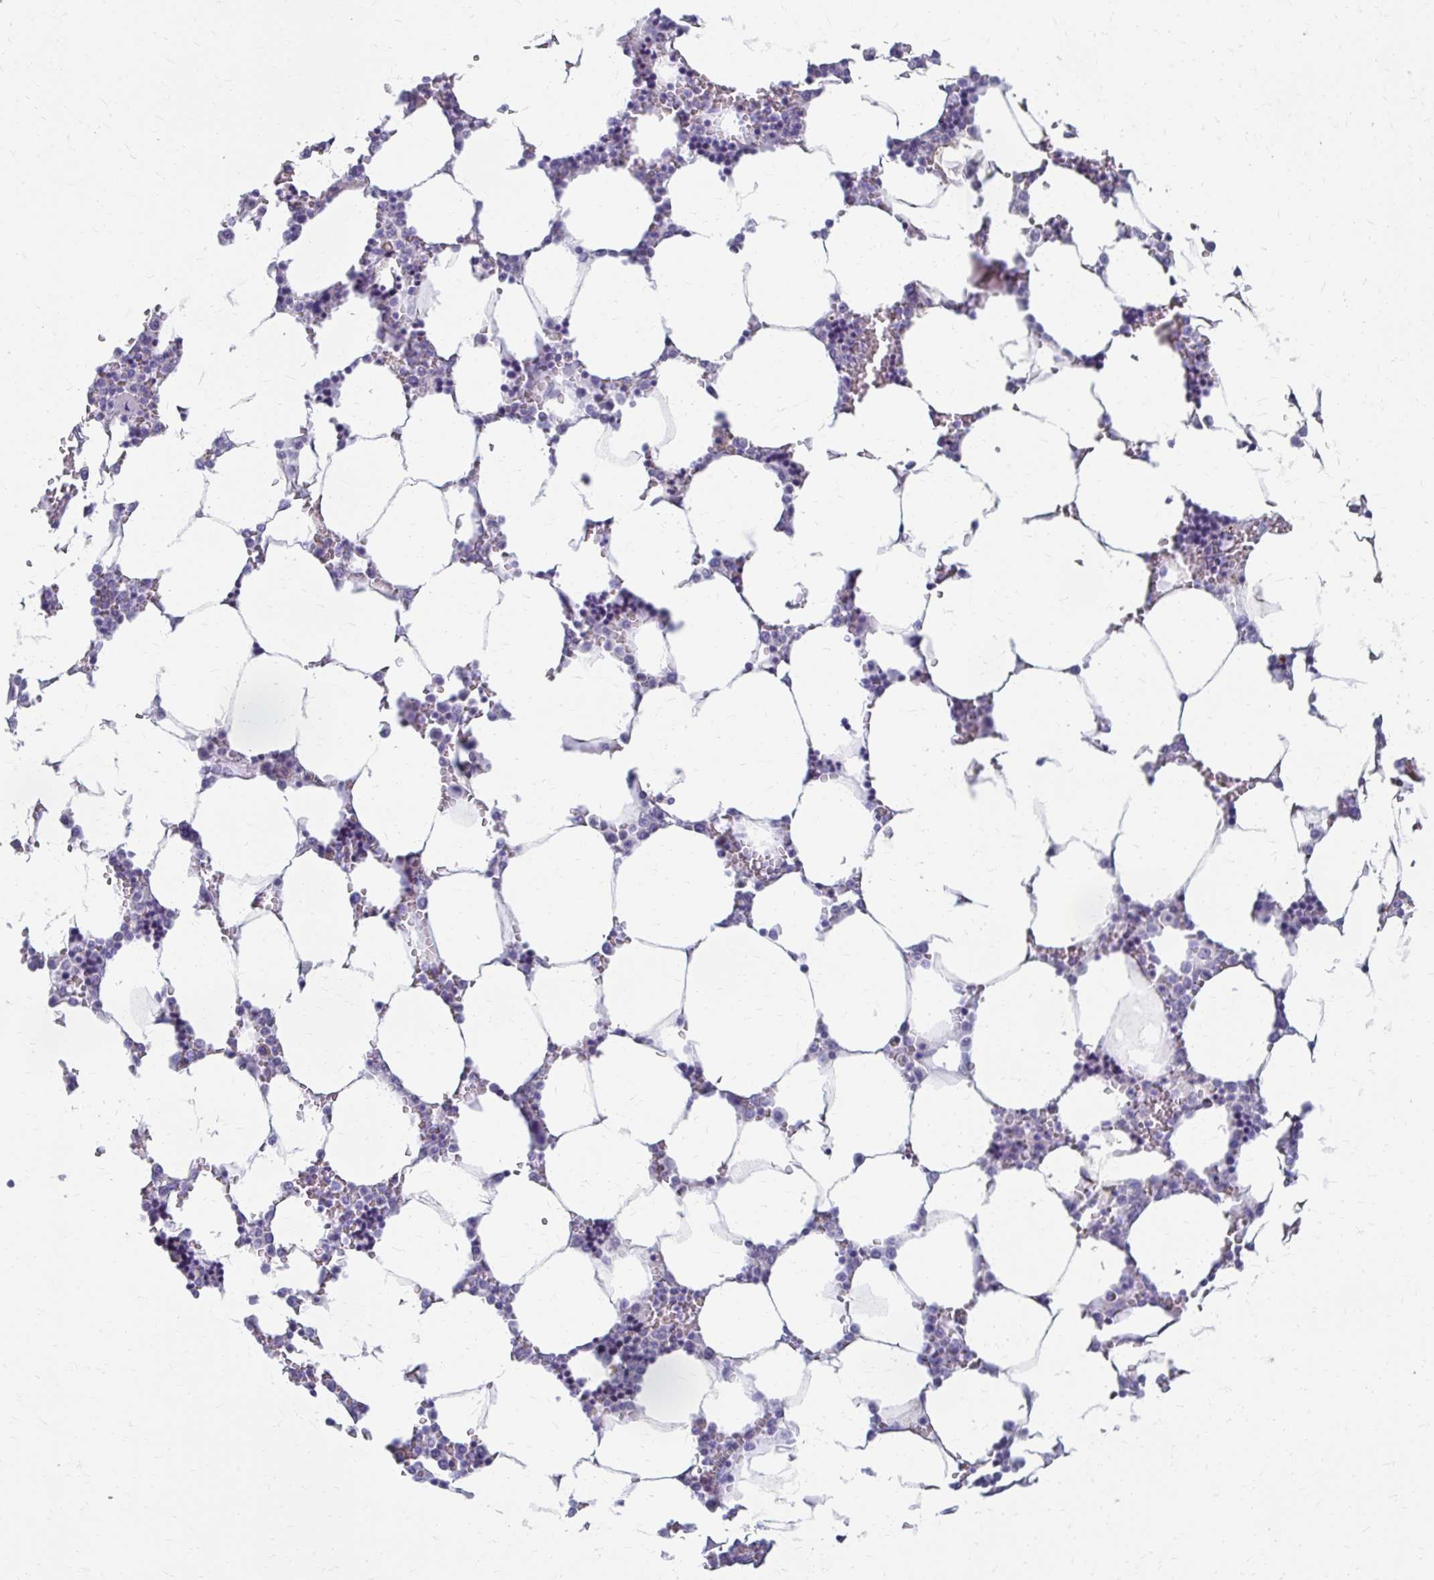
{"staining": {"intensity": "negative", "quantity": "none", "location": "none"}, "tissue": "bone marrow", "cell_type": "Hematopoietic cells", "image_type": "normal", "snomed": [{"axis": "morphology", "description": "Normal tissue, NOS"}, {"axis": "topography", "description": "Bone marrow"}], "caption": "A high-resolution photomicrograph shows immunohistochemistry (IHC) staining of unremarkable bone marrow, which shows no significant staining in hematopoietic cells. (DAB (3,3'-diaminobenzidine) immunohistochemistry visualized using brightfield microscopy, high magnification).", "gene": "CYB5A", "patient": {"sex": "male", "age": 64}}